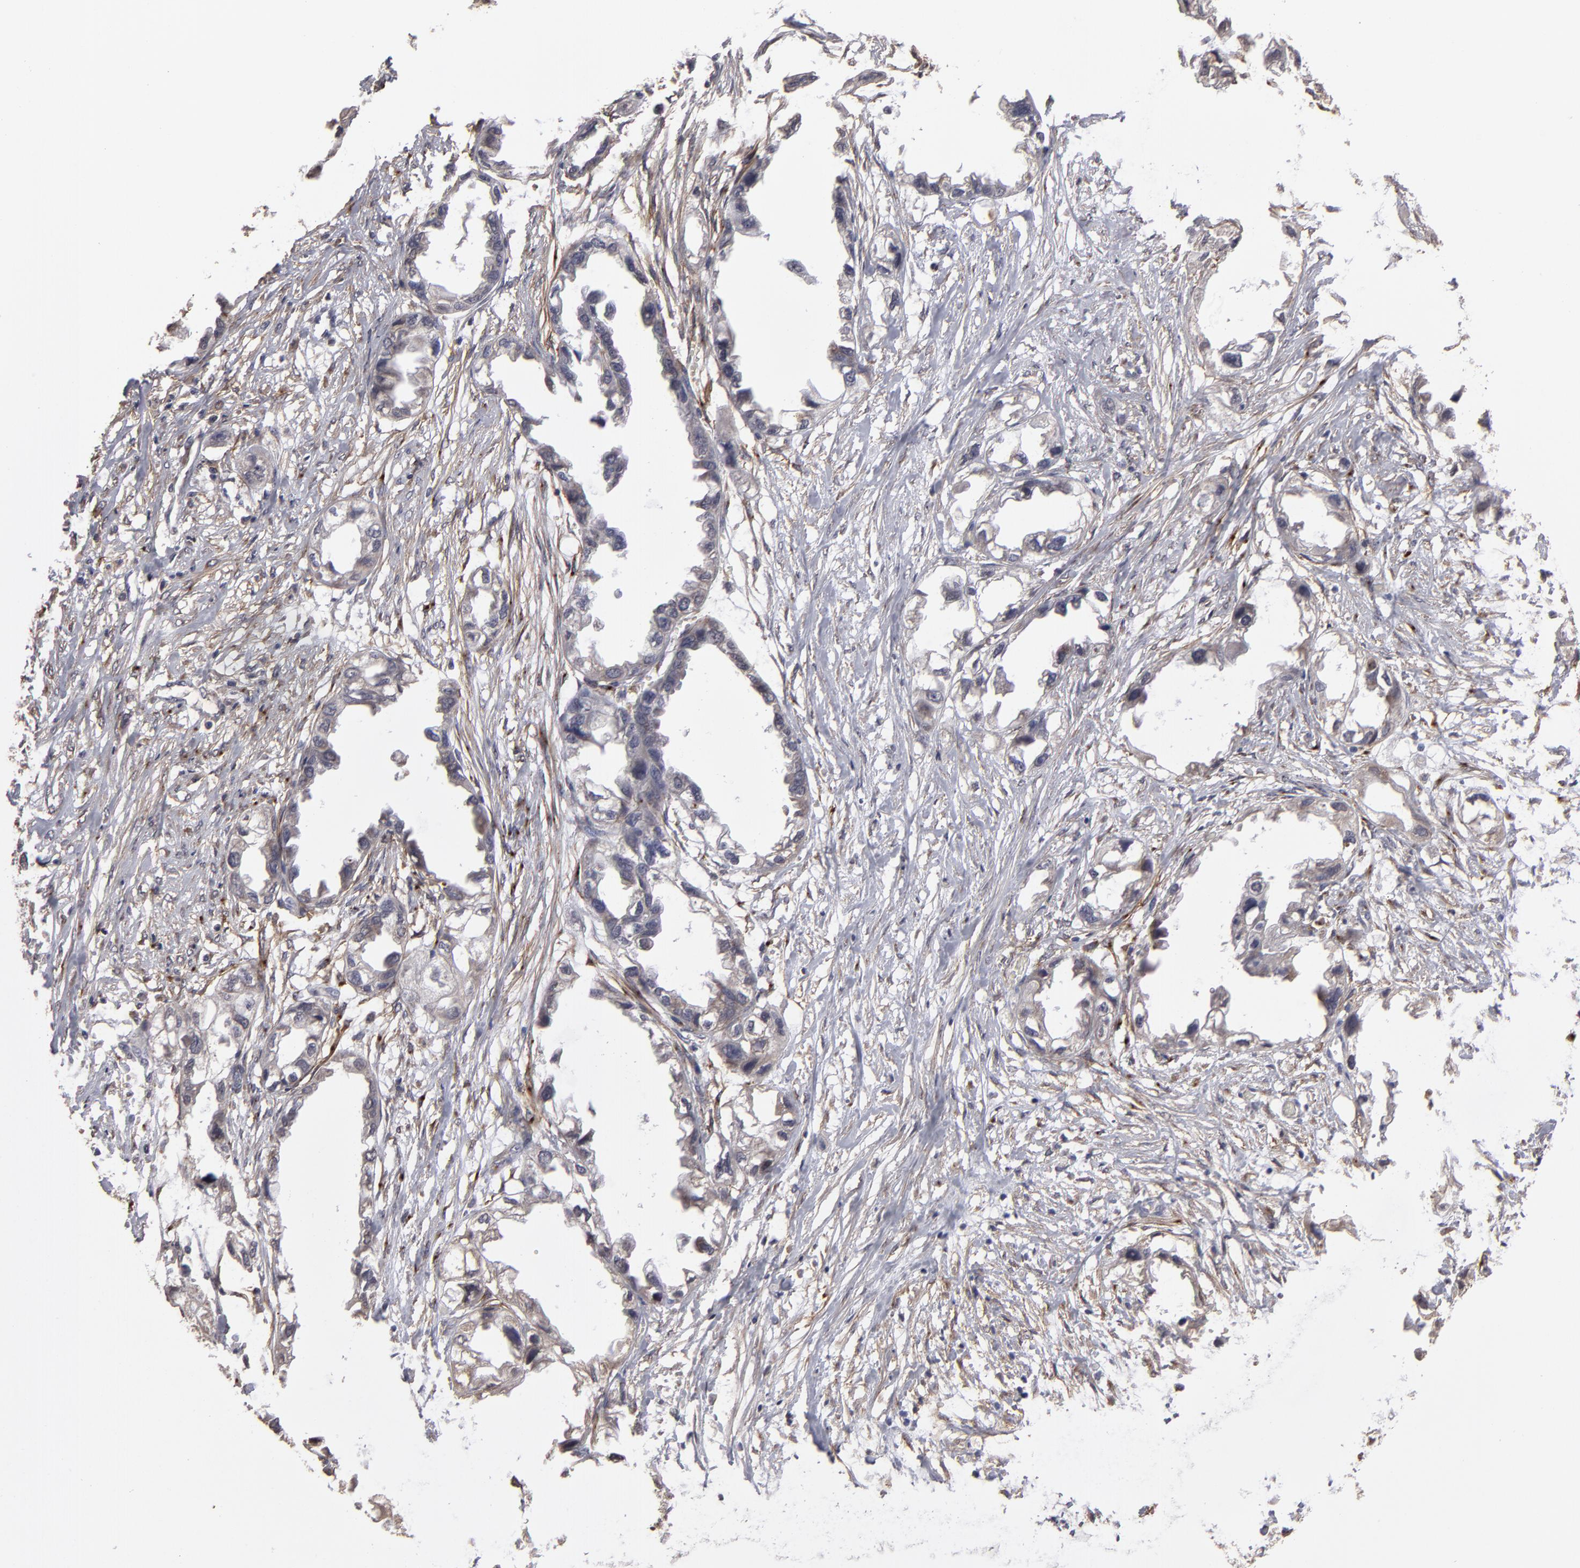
{"staining": {"intensity": "weak", "quantity": "<25%", "location": "cytoplasmic/membranous"}, "tissue": "endometrial cancer", "cell_type": "Tumor cells", "image_type": "cancer", "snomed": [{"axis": "morphology", "description": "Adenocarcinoma, NOS"}, {"axis": "topography", "description": "Endometrium"}], "caption": "High power microscopy micrograph of an immunohistochemistry (IHC) micrograph of endometrial cancer (adenocarcinoma), revealing no significant positivity in tumor cells. (Brightfield microscopy of DAB immunohistochemistry at high magnification).", "gene": "ITGB5", "patient": {"sex": "female", "age": 67}}